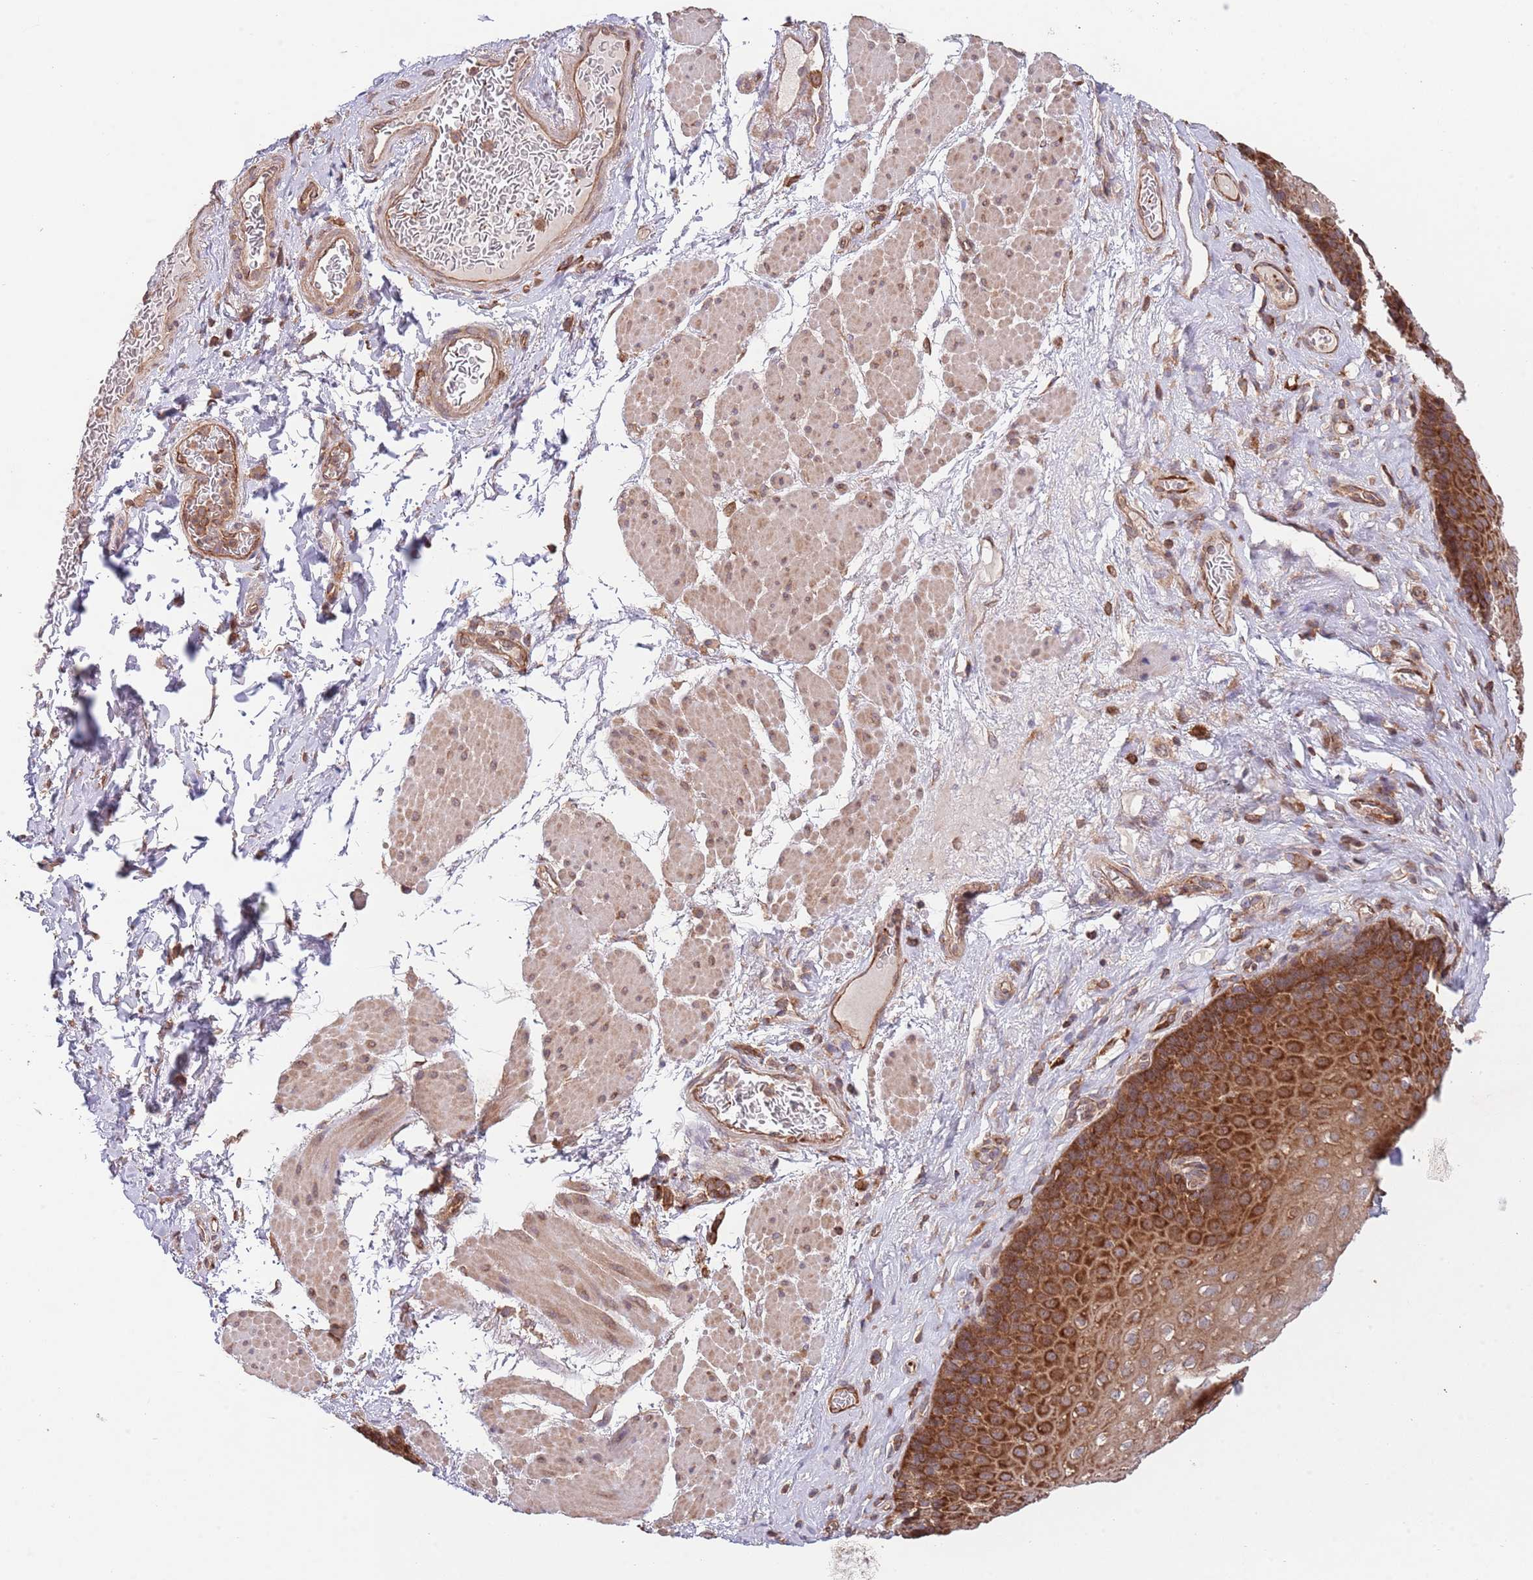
{"staining": {"intensity": "strong", "quantity": ">75%", "location": "cytoplasmic/membranous"}, "tissue": "esophagus", "cell_type": "Squamous epithelial cells", "image_type": "normal", "snomed": [{"axis": "morphology", "description": "Normal tissue, NOS"}, {"axis": "topography", "description": "Esophagus"}], "caption": "The image displays immunohistochemical staining of unremarkable esophagus. There is strong cytoplasmic/membranous expression is identified in about >75% of squamous epithelial cells.", "gene": "RNF19B", "patient": {"sex": "female", "age": 66}}